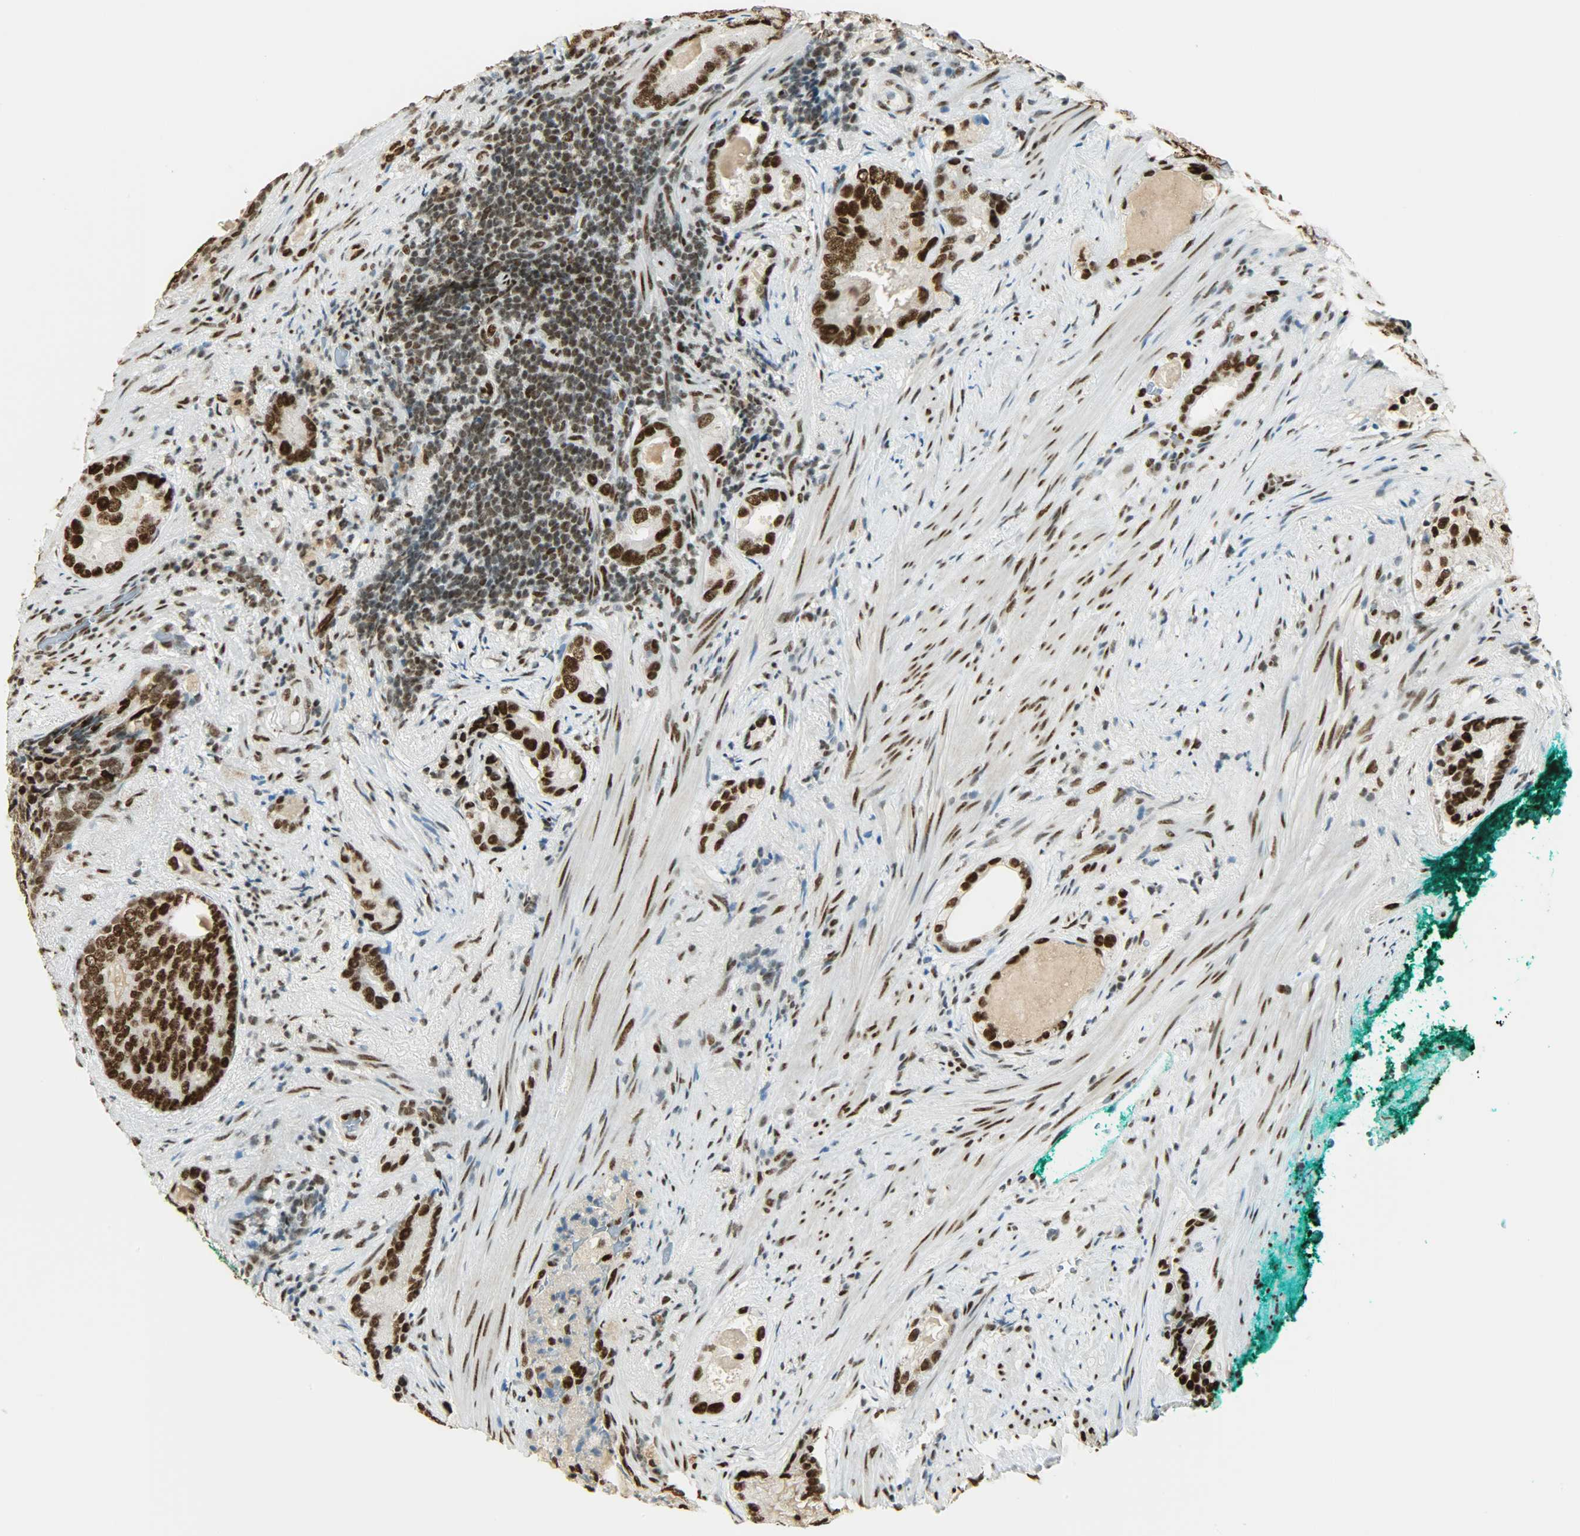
{"staining": {"intensity": "strong", "quantity": ">75%", "location": "nuclear"}, "tissue": "prostate cancer", "cell_type": "Tumor cells", "image_type": "cancer", "snomed": [{"axis": "morphology", "description": "Adenocarcinoma, High grade"}, {"axis": "topography", "description": "Prostate"}], "caption": "Strong nuclear expression is seen in approximately >75% of tumor cells in prostate cancer. (DAB IHC, brown staining for protein, blue staining for nuclei).", "gene": "MYEF2", "patient": {"sex": "male", "age": 66}}